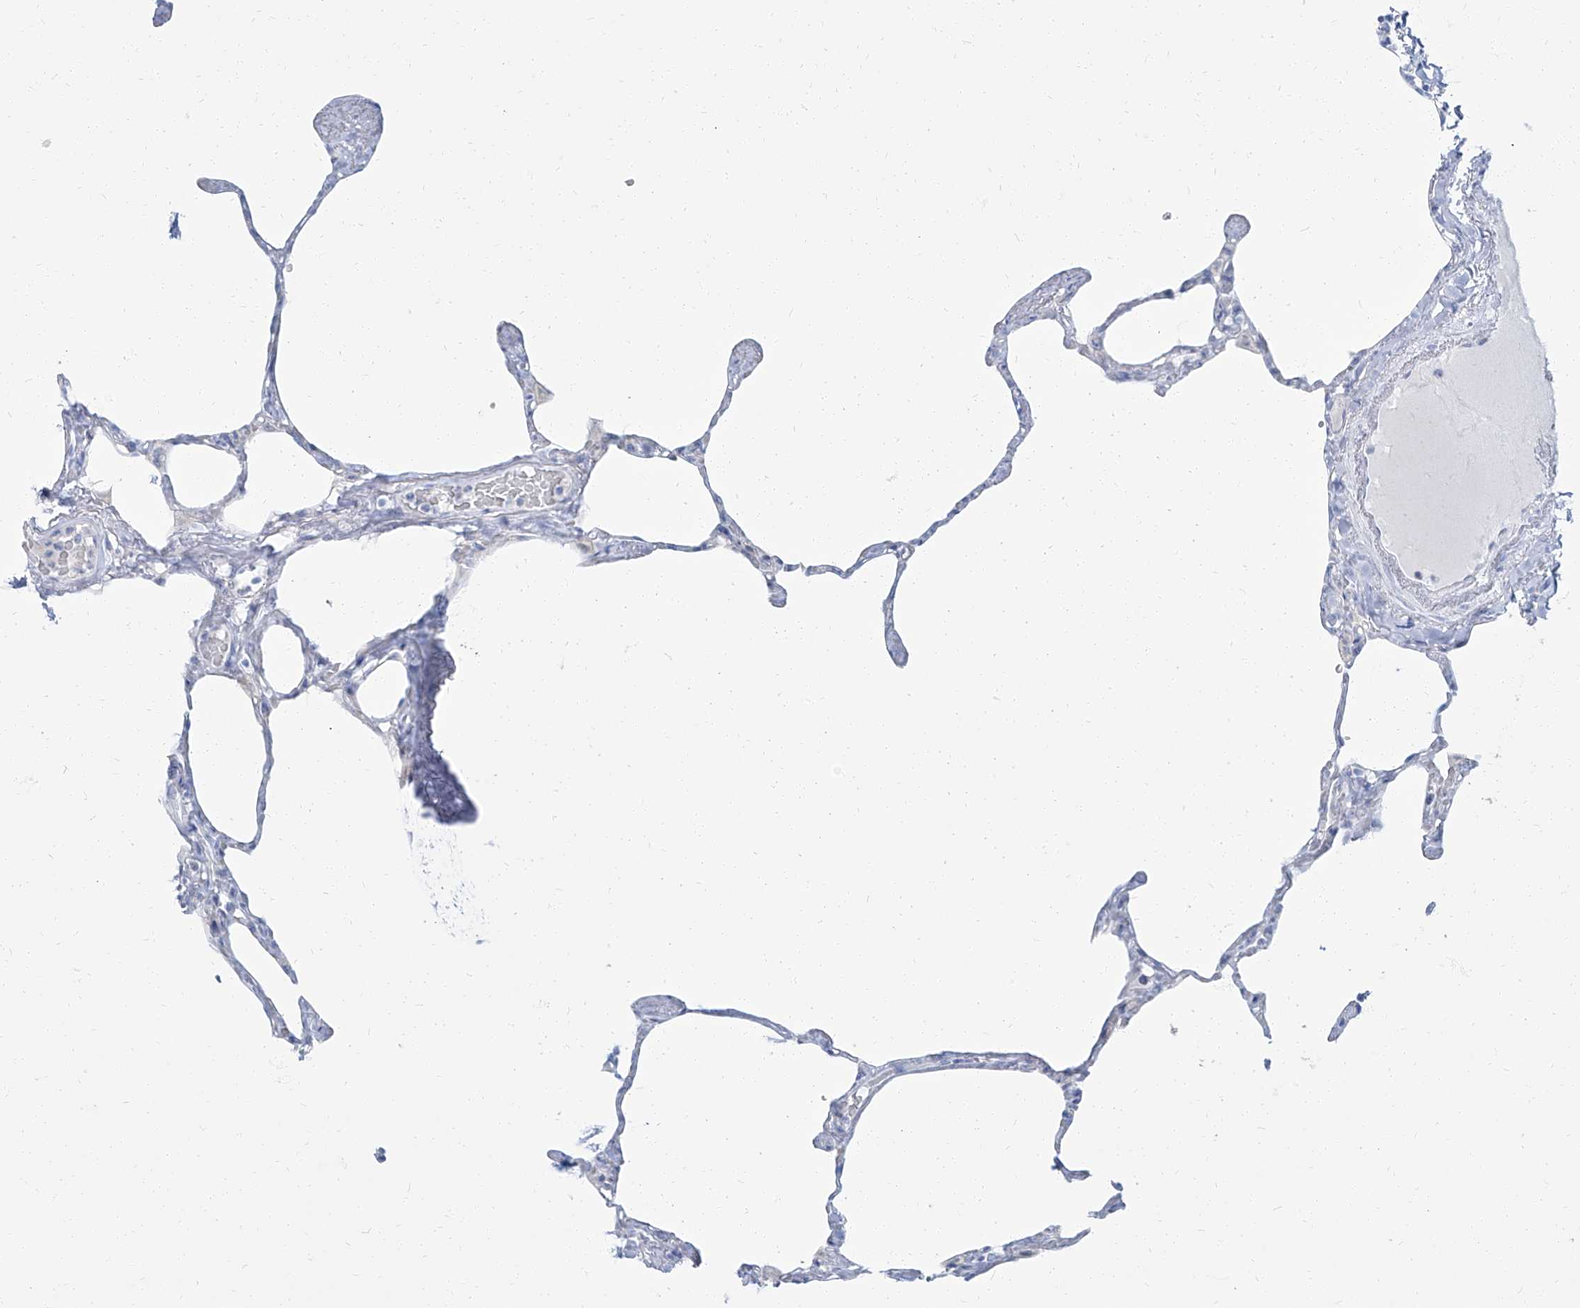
{"staining": {"intensity": "negative", "quantity": "none", "location": "none"}, "tissue": "lung", "cell_type": "Alveolar cells", "image_type": "normal", "snomed": [{"axis": "morphology", "description": "Normal tissue, NOS"}, {"axis": "topography", "description": "Lung"}], "caption": "Immunohistochemistry of unremarkable lung reveals no positivity in alveolar cells. The staining is performed using DAB (3,3'-diaminobenzidine) brown chromogen with nuclei counter-stained in using hematoxylin.", "gene": "TXLNB", "patient": {"sex": "male", "age": 65}}